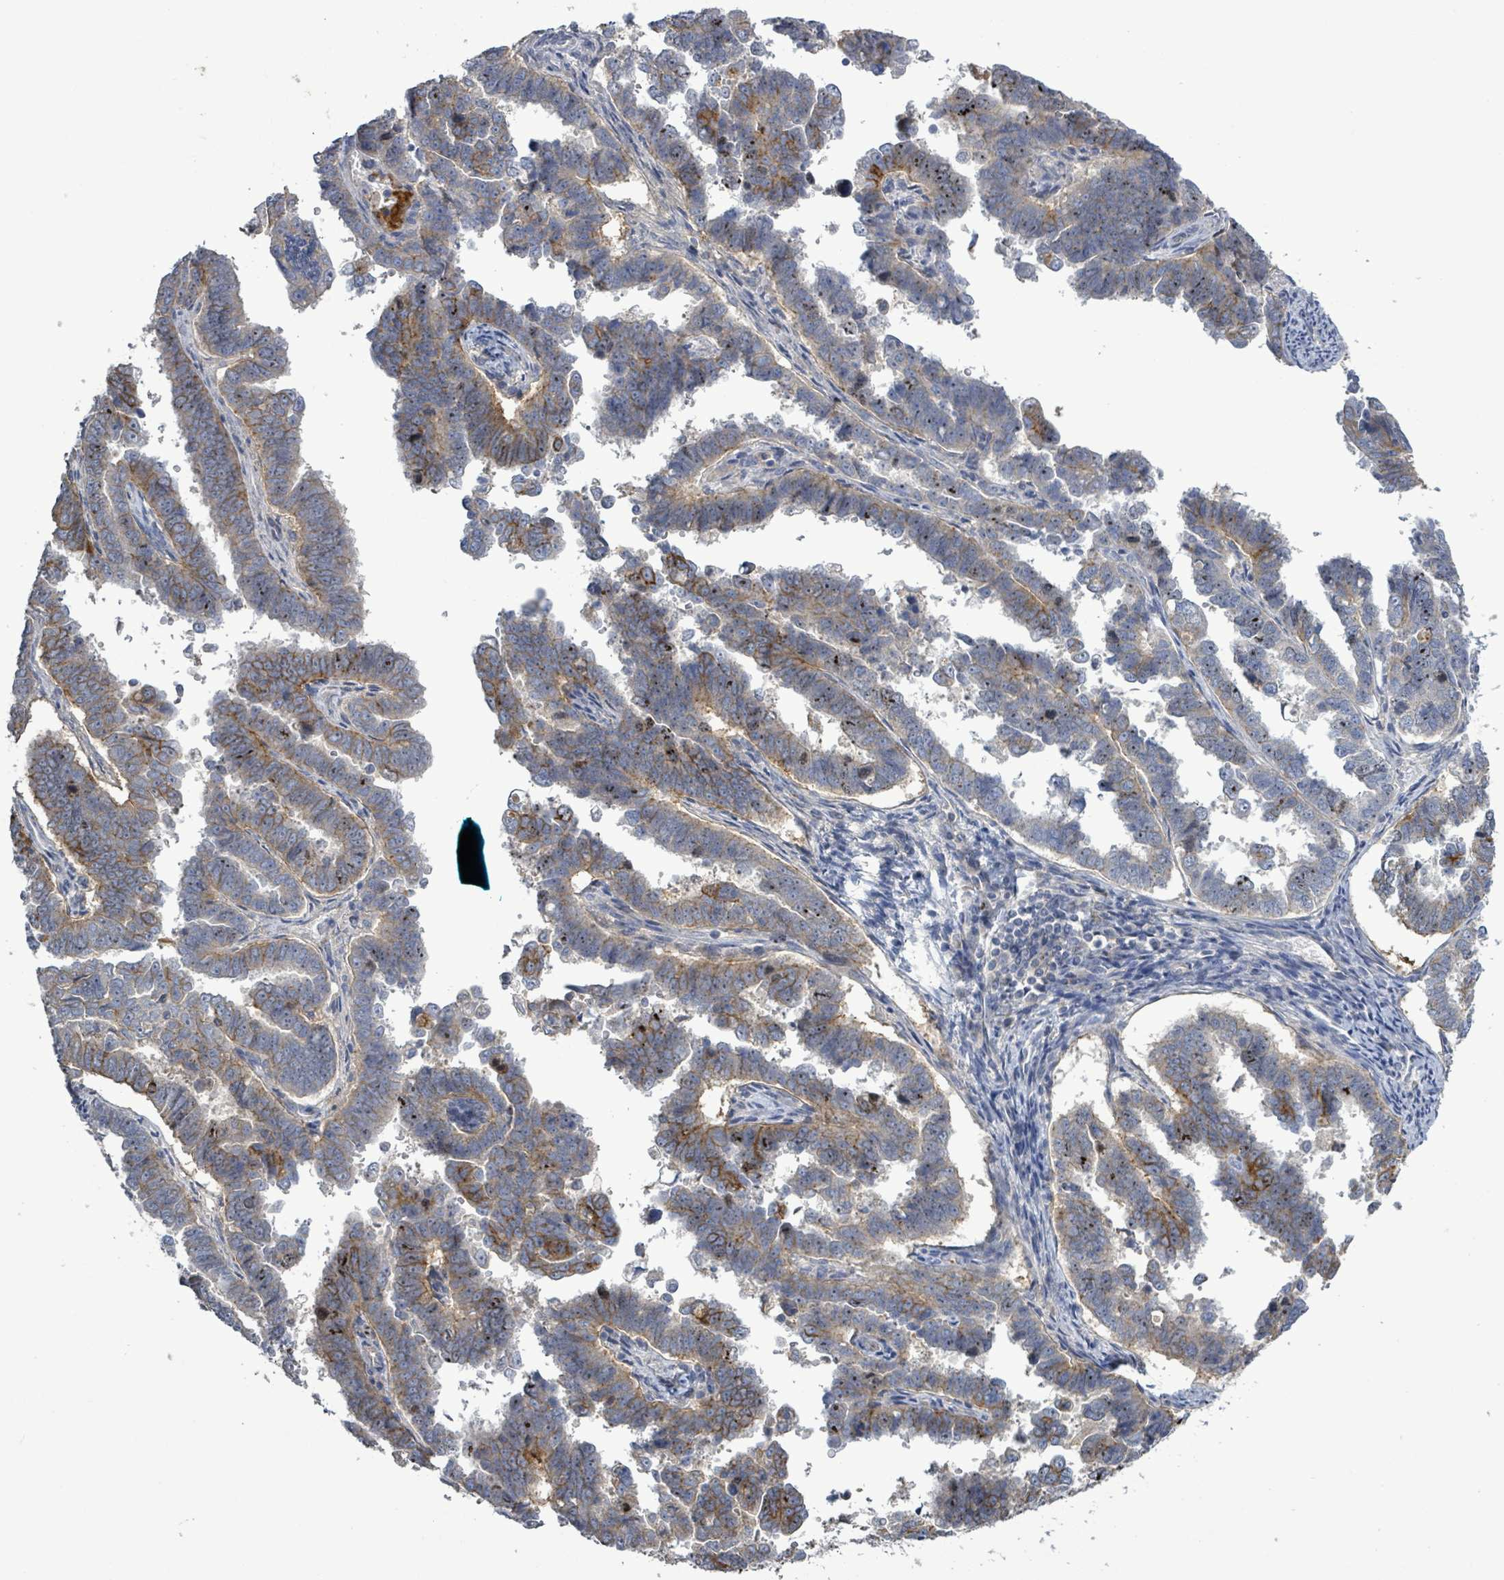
{"staining": {"intensity": "moderate", "quantity": "25%-75%", "location": "cytoplasmic/membranous"}, "tissue": "endometrial cancer", "cell_type": "Tumor cells", "image_type": "cancer", "snomed": [{"axis": "morphology", "description": "Adenocarcinoma, NOS"}, {"axis": "topography", "description": "Endometrium"}], "caption": "Endometrial cancer (adenocarcinoma) stained for a protein (brown) reveals moderate cytoplasmic/membranous positive positivity in about 25%-75% of tumor cells.", "gene": "KRAS", "patient": {"sex": "female", "age": 75}}